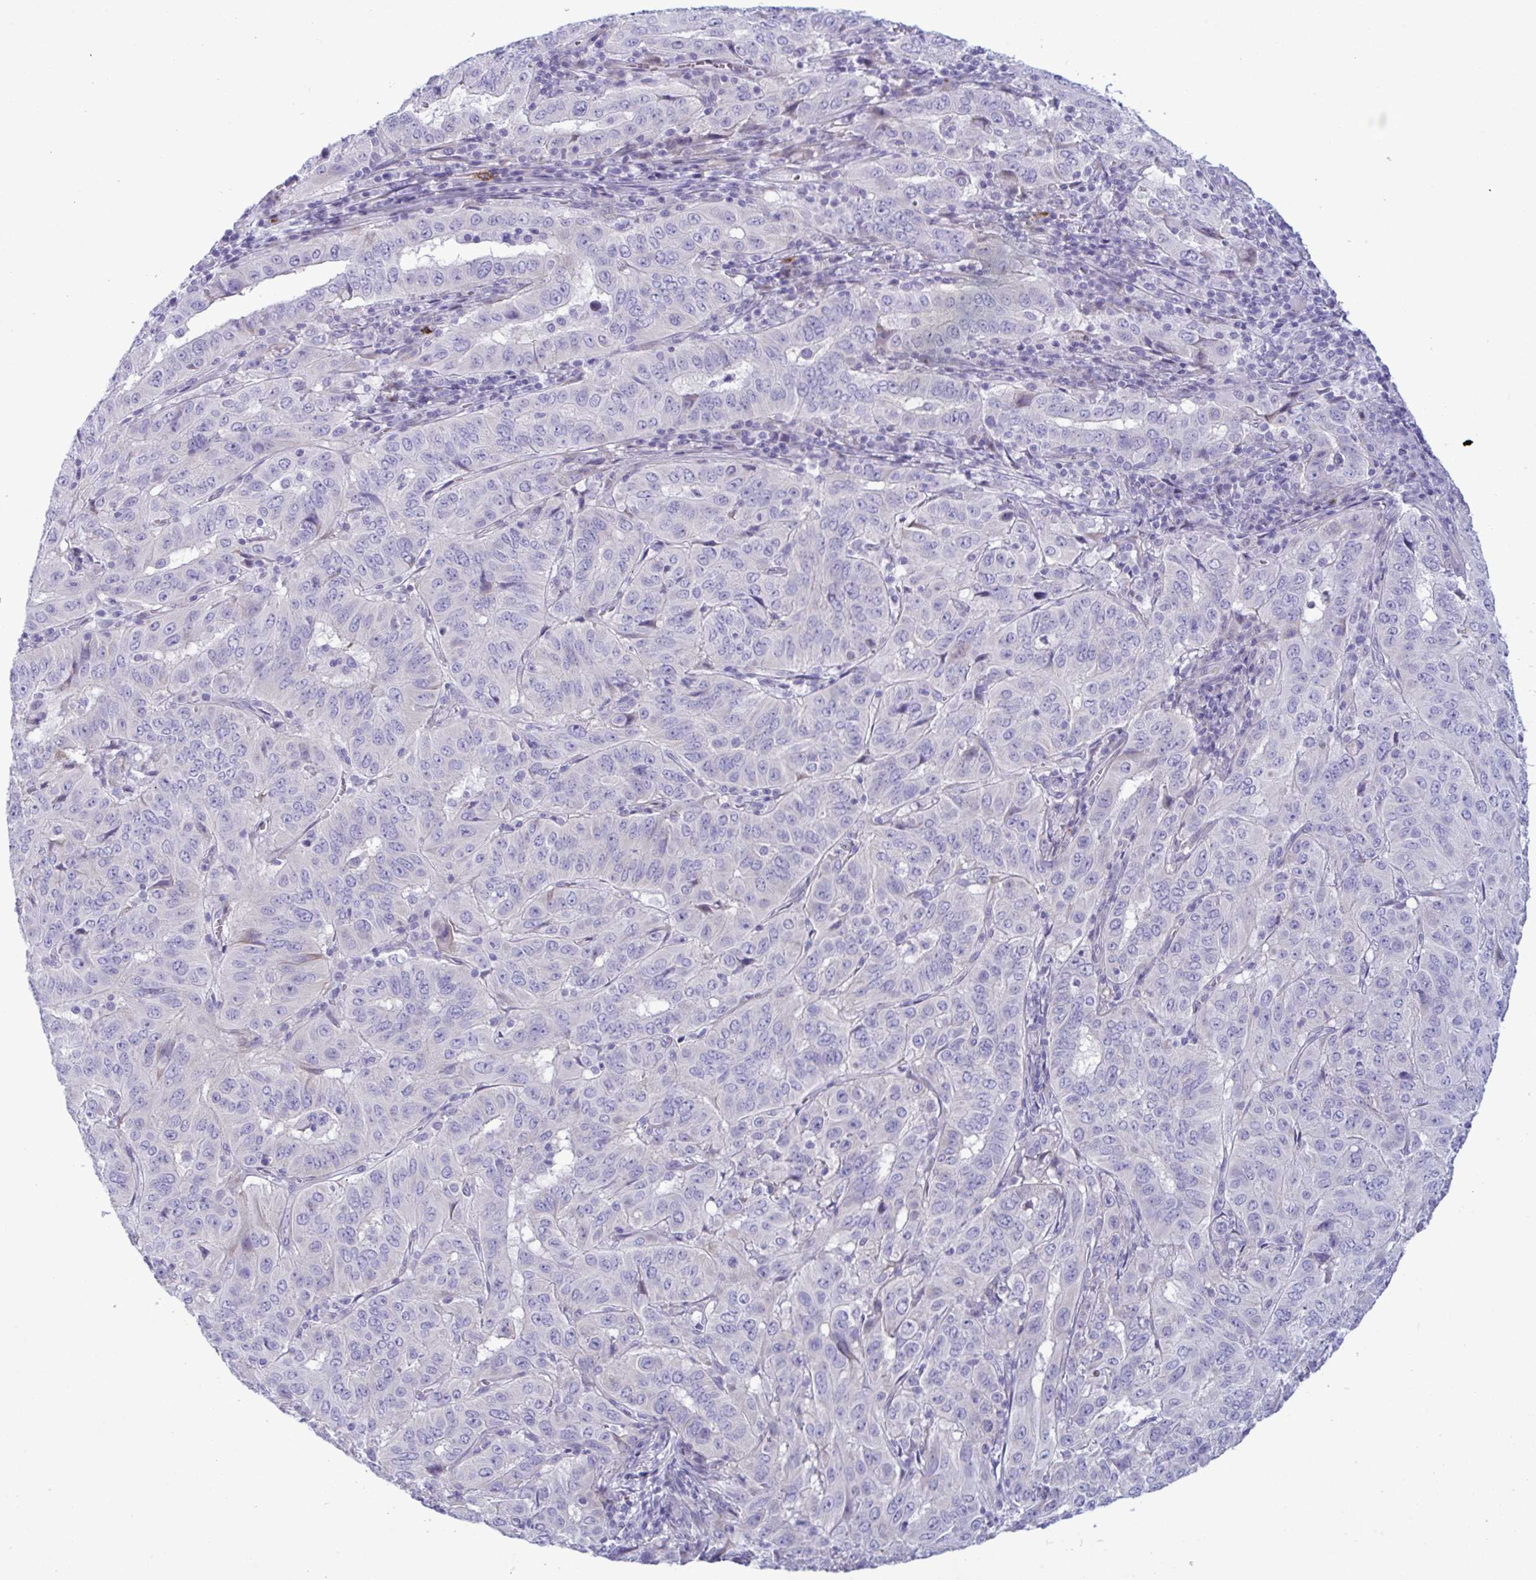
{"staining": {"intensity": "negative", "quantity": "none", "location": "none"}, "tissue": "pancreatic cancer", "cell_type": "Tumor cells", "image_type": "cancer", "snomed": [{"axis": "morphology", "description": "Adenocarcinoma, NOS"}, {"axis": "topography", "description": "Pancreas"}], "caption": "High magnification brightfield microscopy of pancreatic cancer stained with DAB (3,3'-diaminobenzidine) (brown) and counterstained with hematoxylin (blue): tumor cells show no significant expression.", "gene": "ZNF684", "patient": {"sex": "male", "age": 63}}